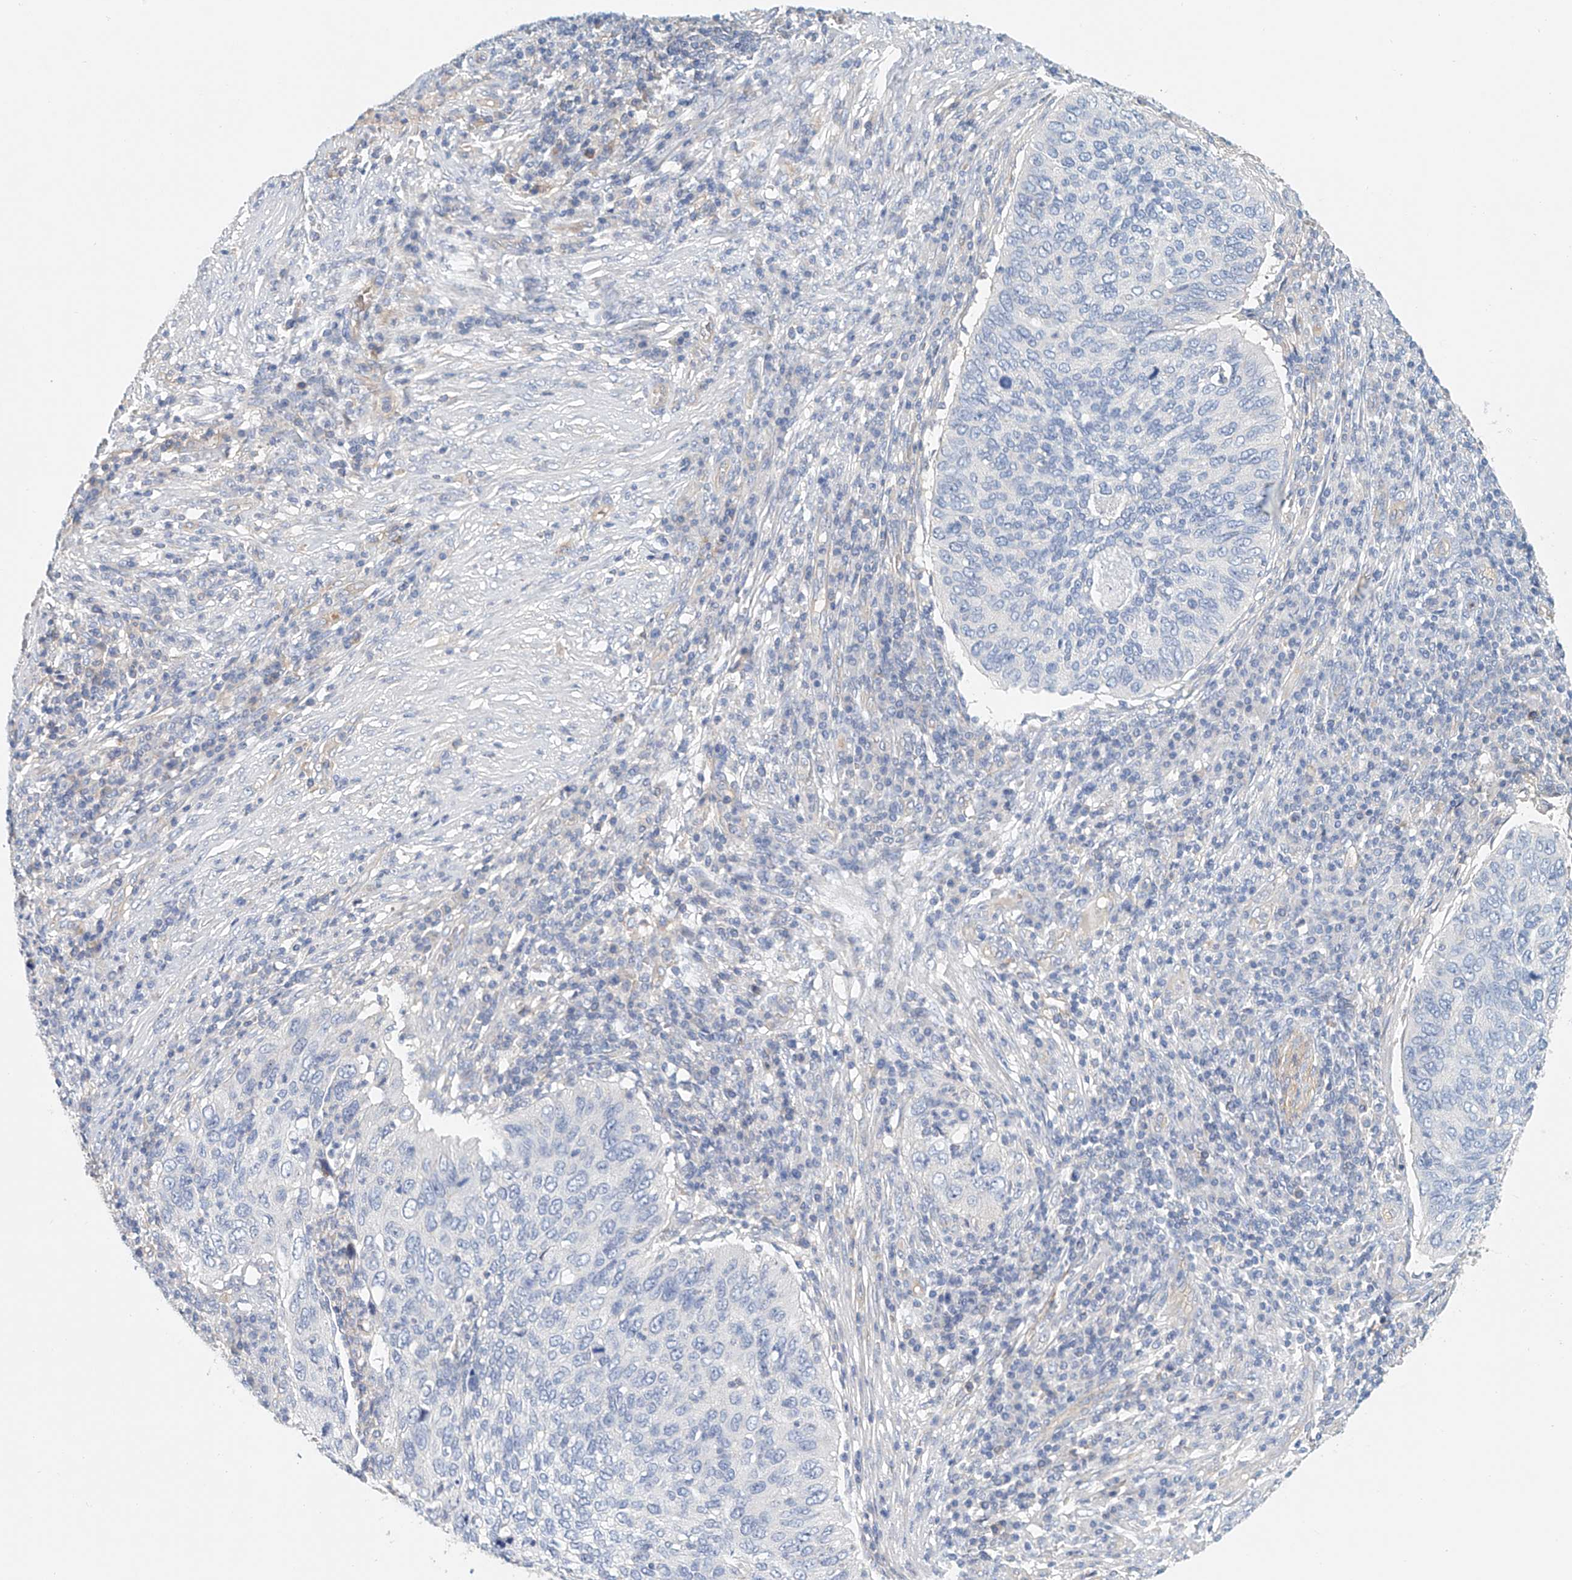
{"staining": {"intensity": "negative", "quantity": "none", "location": "none"}, "tissue": "cervical cancer", "cell_type": "Tumor cells", "image_type": "cancer", "snomed": [{"axis": "morphology", "description": "Squamous cell carcinoma, NOS"}, {"axis": "topography", "description": "Cervix"}], "caption": "Immunohistochemistry (IHC) of human cervical cancer (squamous cell carcinoma) reveals no staining in tumor cells.", "gene": "FRYL", "patient": {"sex": "female", "age": 38}}